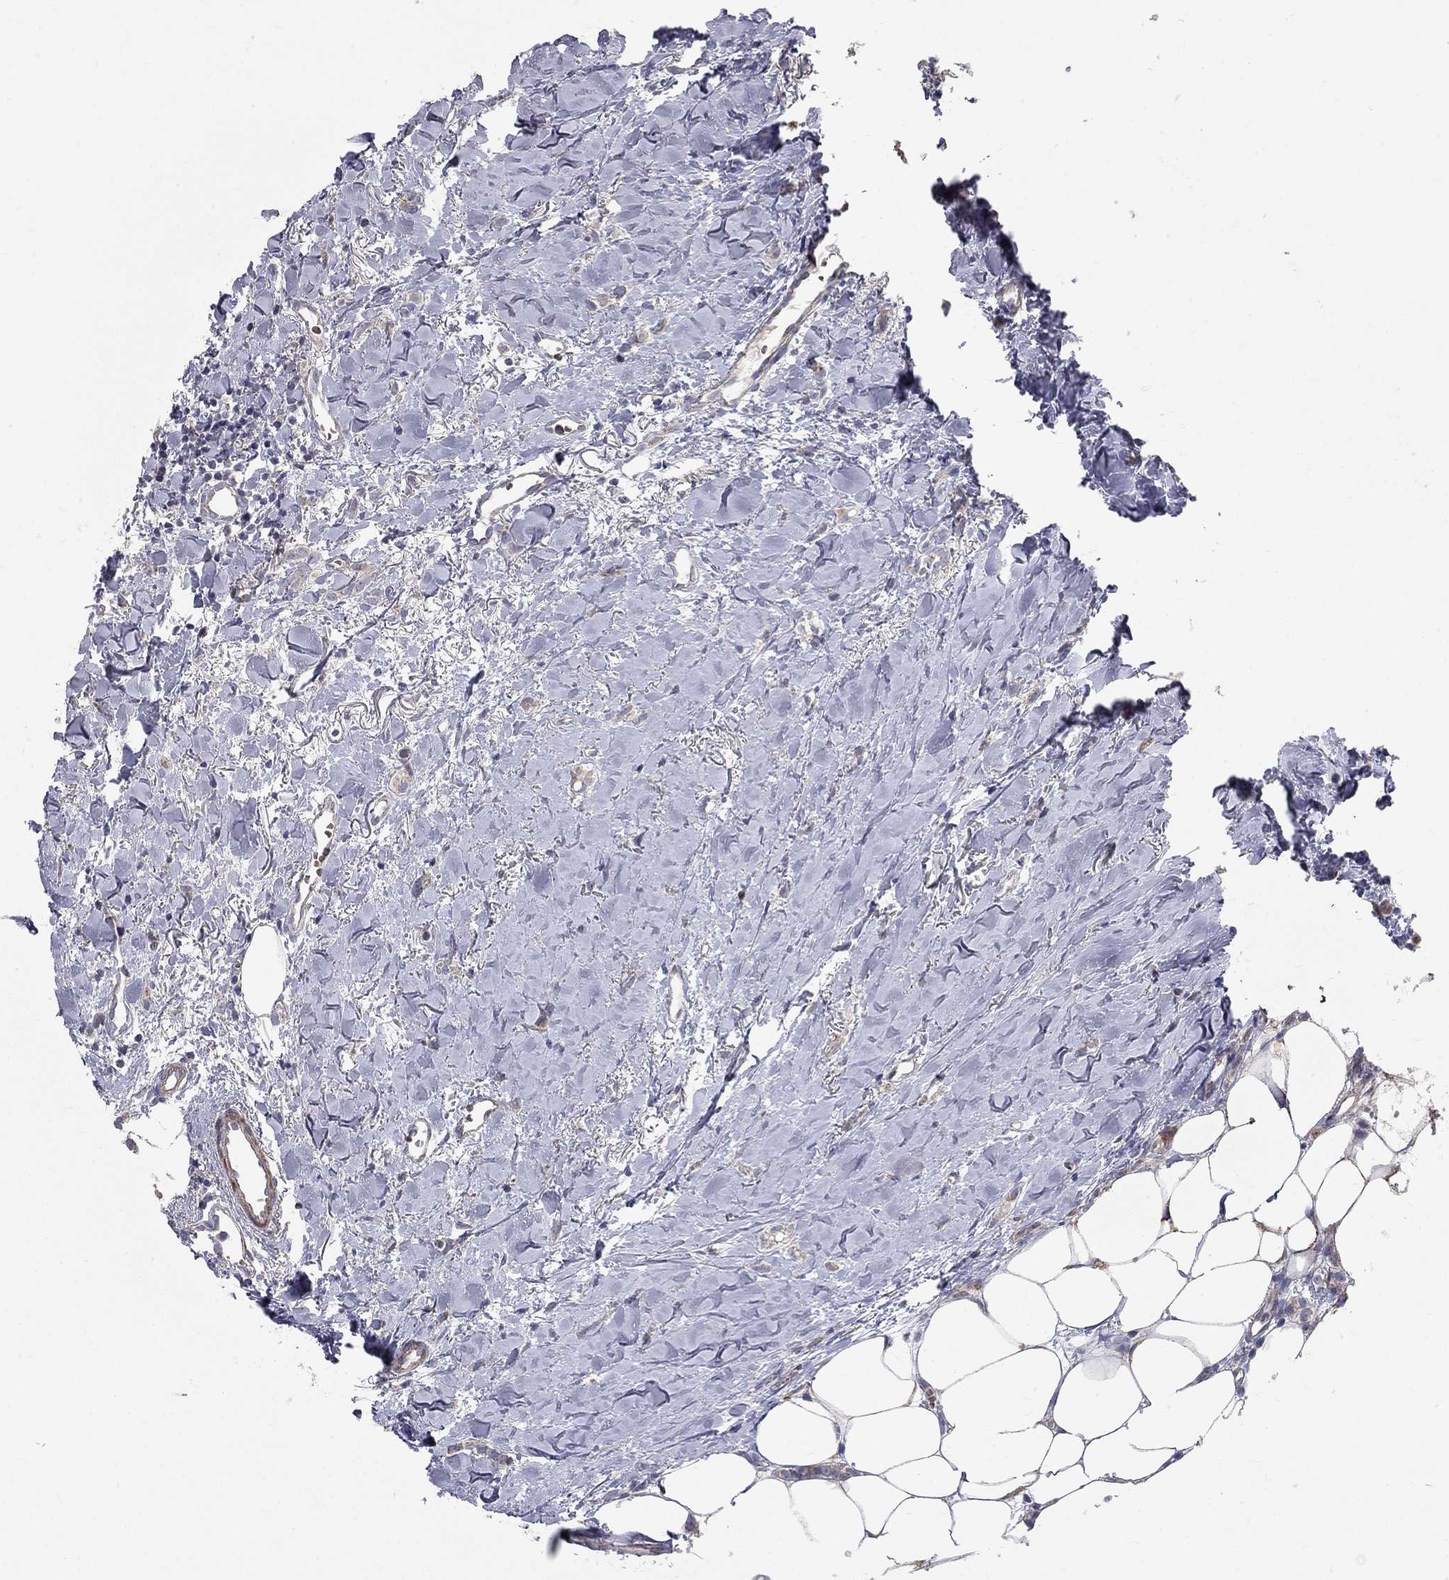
{"staining": {"intensity": "negative", "quantity": "none", "location": "none"}, "tissue": "breast cancer", "cell_type": "Tumor cells", "image_type": "cancer", "snomed": [{"axis": "morphology", "description": "Duct carcinoma"}, {"axis": "topography", "description": "Breast"}], "caption": "High magnification brightfield microscopy of breast cancer stained with DAB (brown) and counterstained with hematoxylin (blue): tumor cells show no significant positivity. (DAB (3,3'-diaminobenzidine) immunohistochemistry (IHC) visualized using brightfield microscopy, high magnification).", "gene": "KANSL1L", "patient": {"sex": "female", "age": 85}}